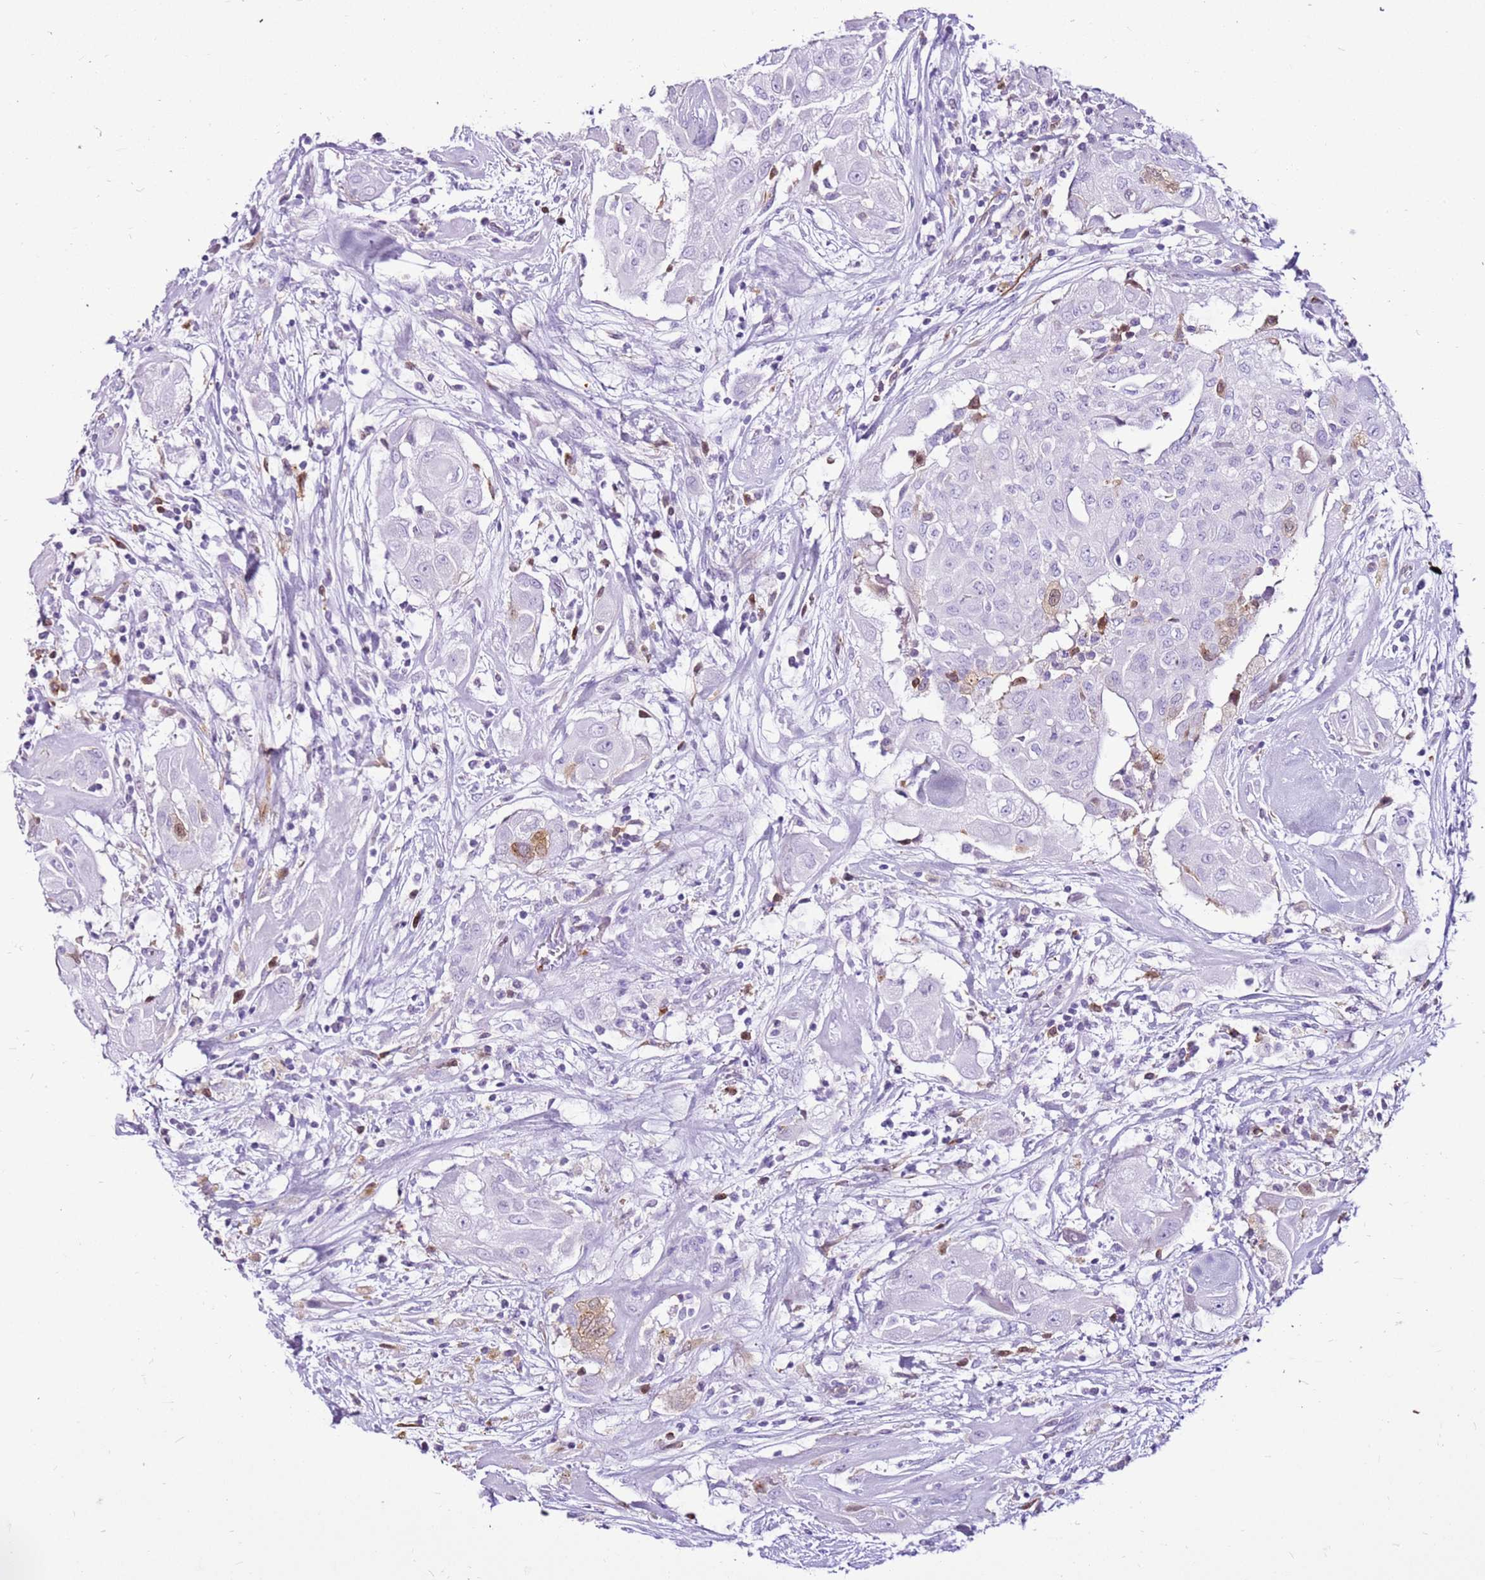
{"staining": {"intensity": "negative", "quantity": "none", "location": "none"}, "tissue": "thyroid cancer", "cell_type": "Tumor cells", "image_type": "cancer", "snomed": [{"axis": "morphology", "description": "Papillary adenocarcinoma, NOS"}, {"axis": "topography", "description": "Thyroid gland"}], "caption": "Thyroid papillary adenocarcinoma was stained to show a protein in brown. There is no significant positivity in tumor cells.", "gene": "SPC25", "patient": {"sex": "female", "age": 59}}